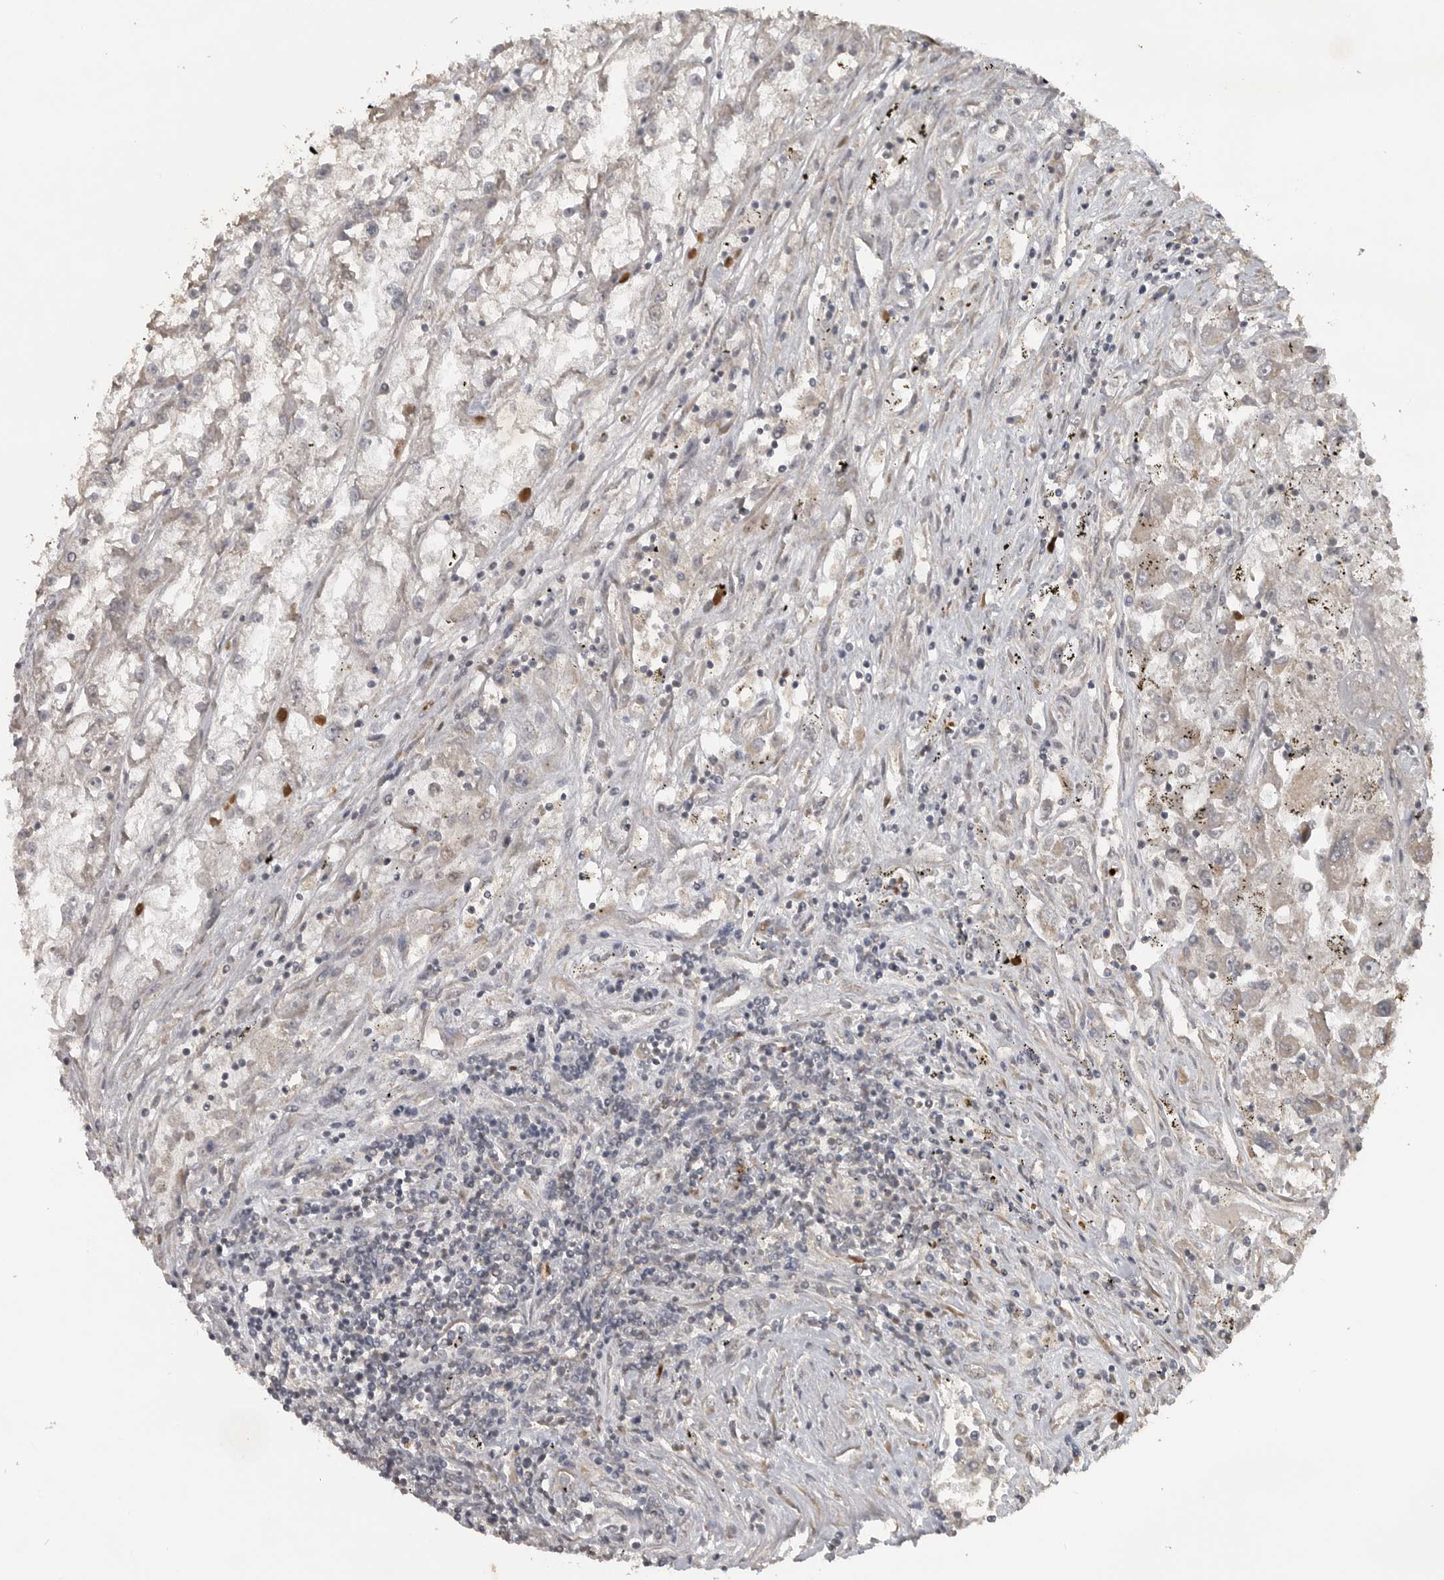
{"staining": {"intensity": "negative", "quantity": "none", "location": "none"}, "tissue": "renal cancer", "cell_type": "Tumor cells", "image_type": "cancer", "snomed": [{"axis": "morphology", "description": "Adenocarcinoma, NOS"}, {"axis": "topography", "description": "Kidney"}], "caption": "Tumor cells are negative for protein expression in human adenocarcinoma (renal).", "gene": "LLGL1", "patient": {"sex": "female", "age": 52}}